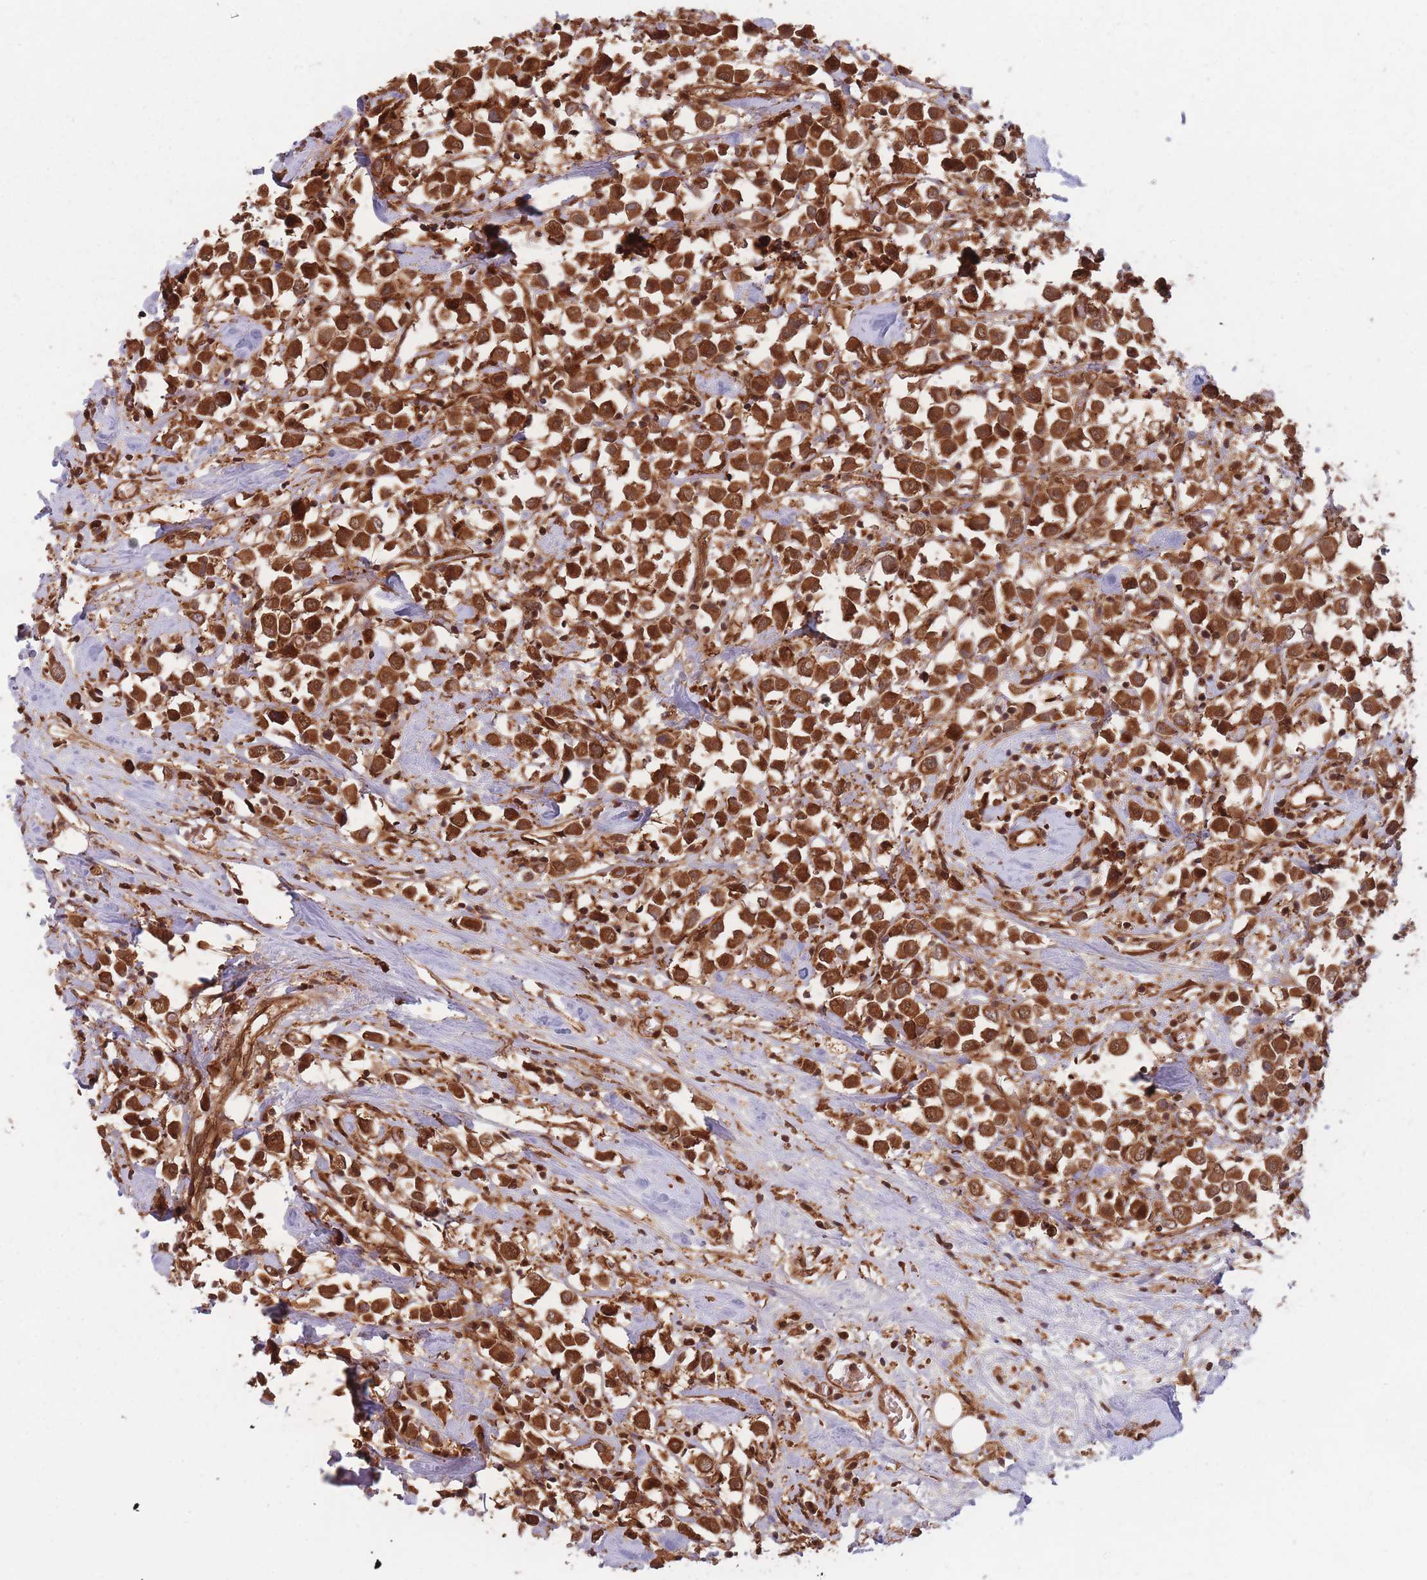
{"staining": {"intensity": "strong", "quantity": ">75%", "location": "cytoplasmic/membranous"}, "tissue": "breast cancer", "cell_type": "Tumor cells", "image_type": "cancer", "snomed": [{"axis": "morphology", "description": "Duct carcinoma"}, {"axis": "topography", "description": "Breast"}], "caption": "A photomicrograph of intraductal carcinoma (breast) stained for a protein displays strong cytoplasmic/membranous brown staining in tumor cells.", "gene": "PODXL2", "patient": {"sex": "female", "age": 61}}